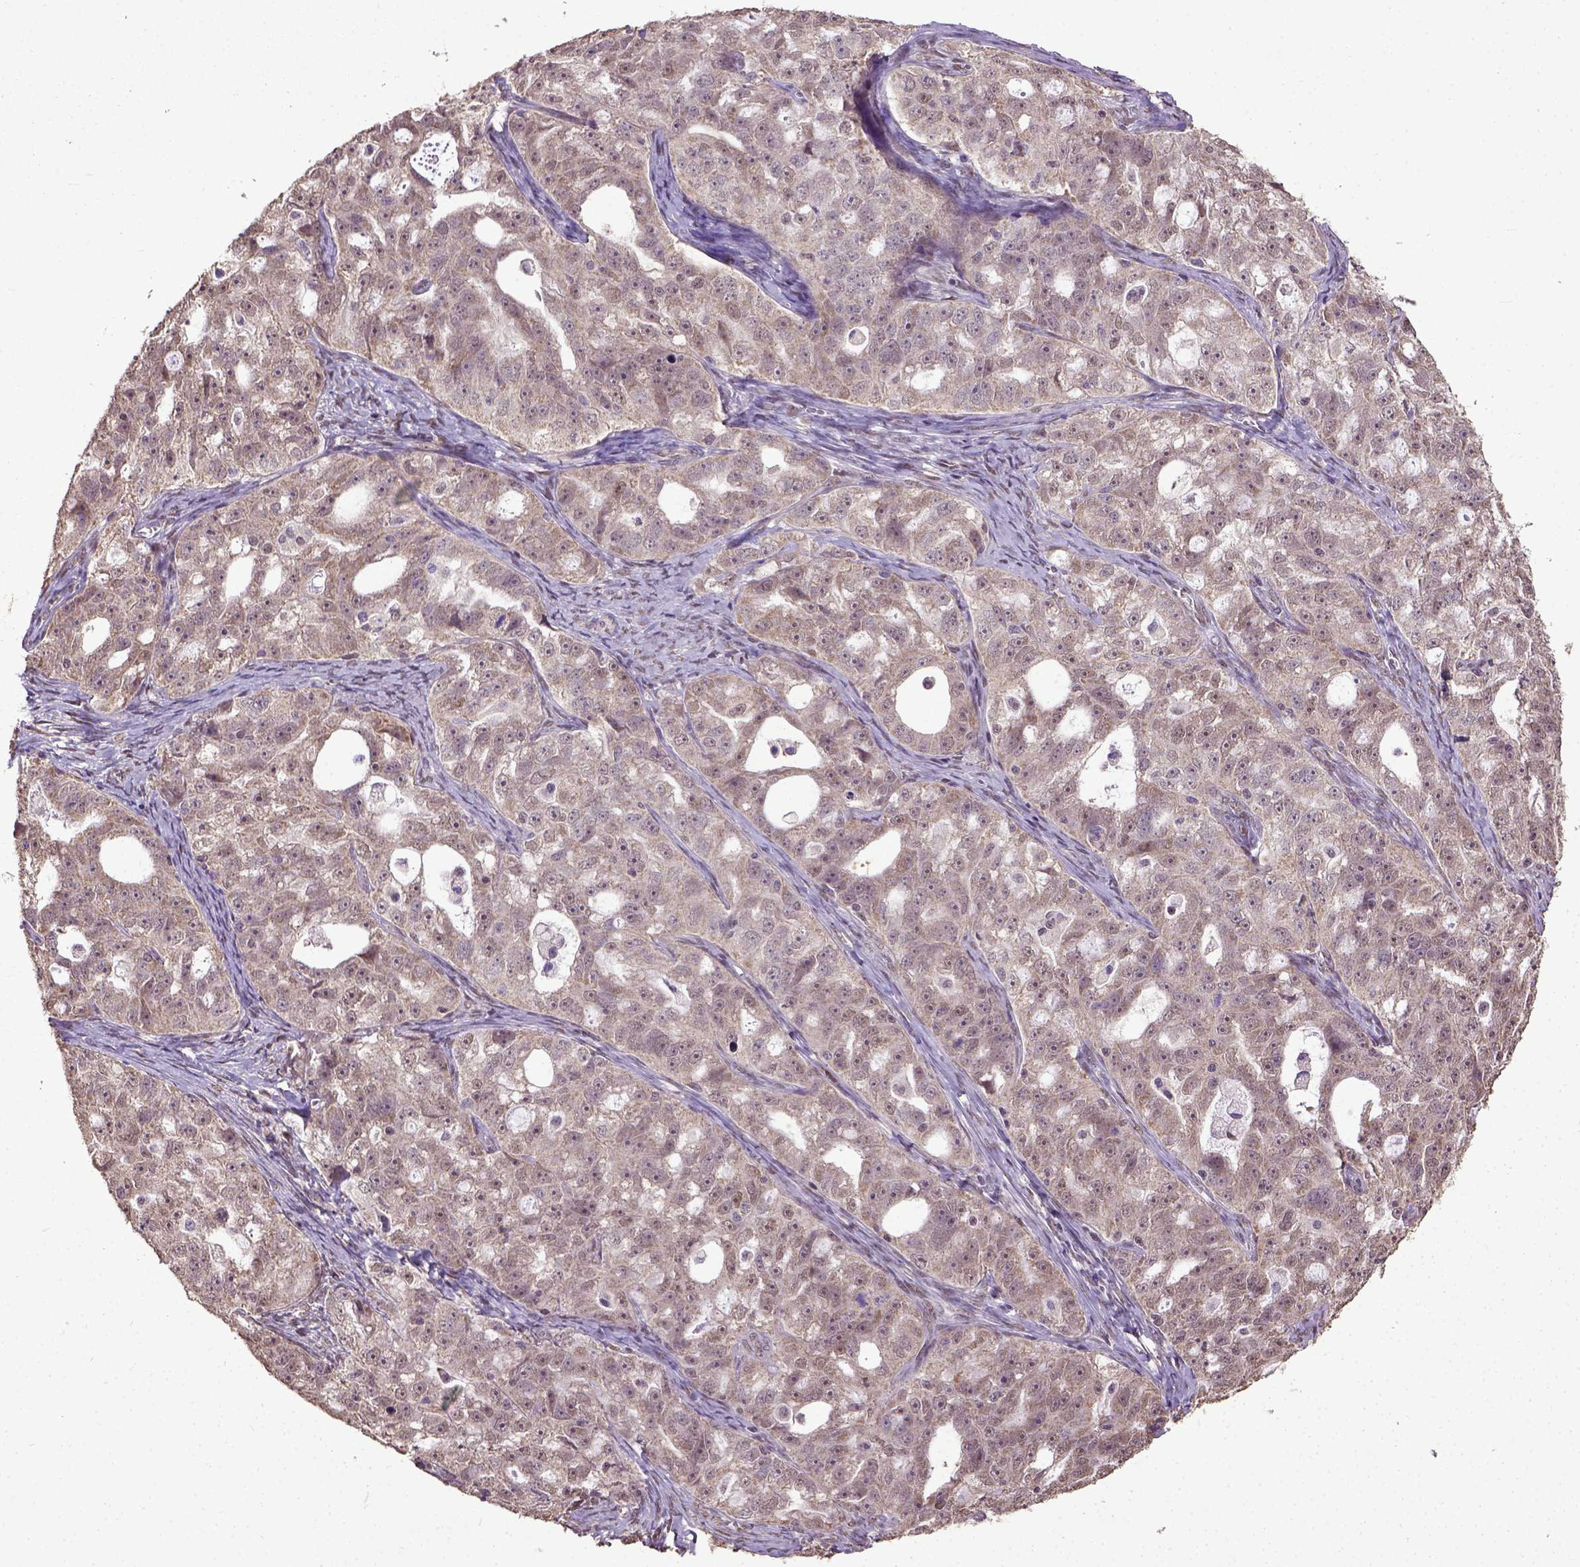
{"staining": {"intensity": "moderate", "quantity": "<25%", "location": "cytoplasmic/membranous,nuclear"}, "tissue": "ovarian cancer", "cell_type": "Tumor cells", "image_type": "cancer", "snomed": [{"axis": "morphology", "description": "Cystadenocarcinoma, serous, NOS"}, {"axis": "topography", "description": "Ovary"}], "caption": "Tumor cells demonstrate moderate cytoplasmic/membranous and nuclear expression in approximately <25% of cells in serous cystadenocarcinoma (ovarian).", "gene": "UBA3", "patient": {"sex": "female", "age": 51}}